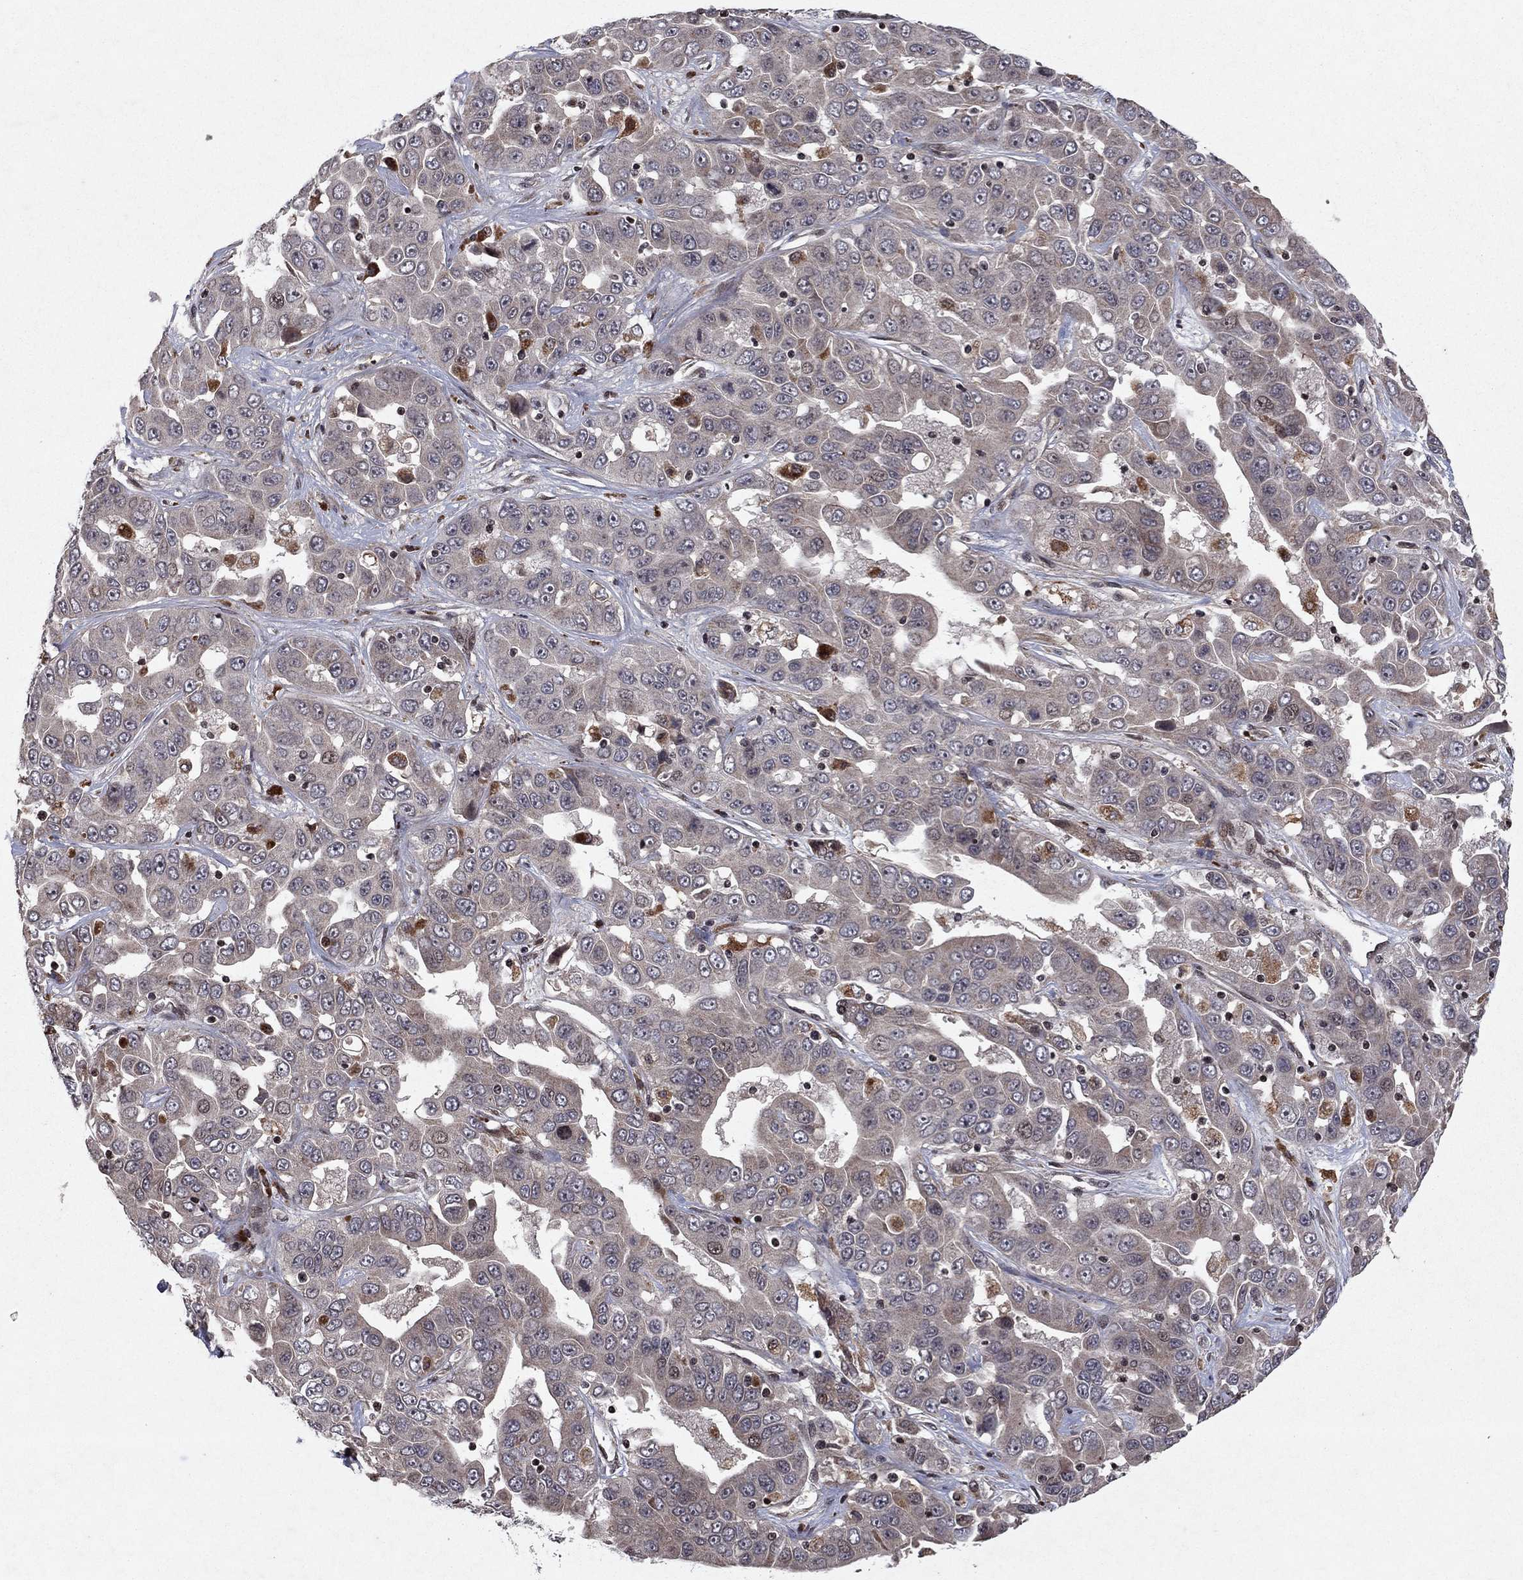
{"staining": {"intensity": "negative", "quantity": "none", "location": "none"}, "tissue": "liver cancer", "cell_type": "Tumor cells", "image_type": "cancer", "snomed": [{"axis": "morphology", "description": "Cholangiocarcinoma"}, {"axis": "topography", "description": "Liver"}], "caption": "Immunohistochemistry (IHC) of cholangiocarcinoma (liver) displays no positivity in tumor cells.", "gene": "SORBS1", "patient": {"sex": "female", "age": 52}}